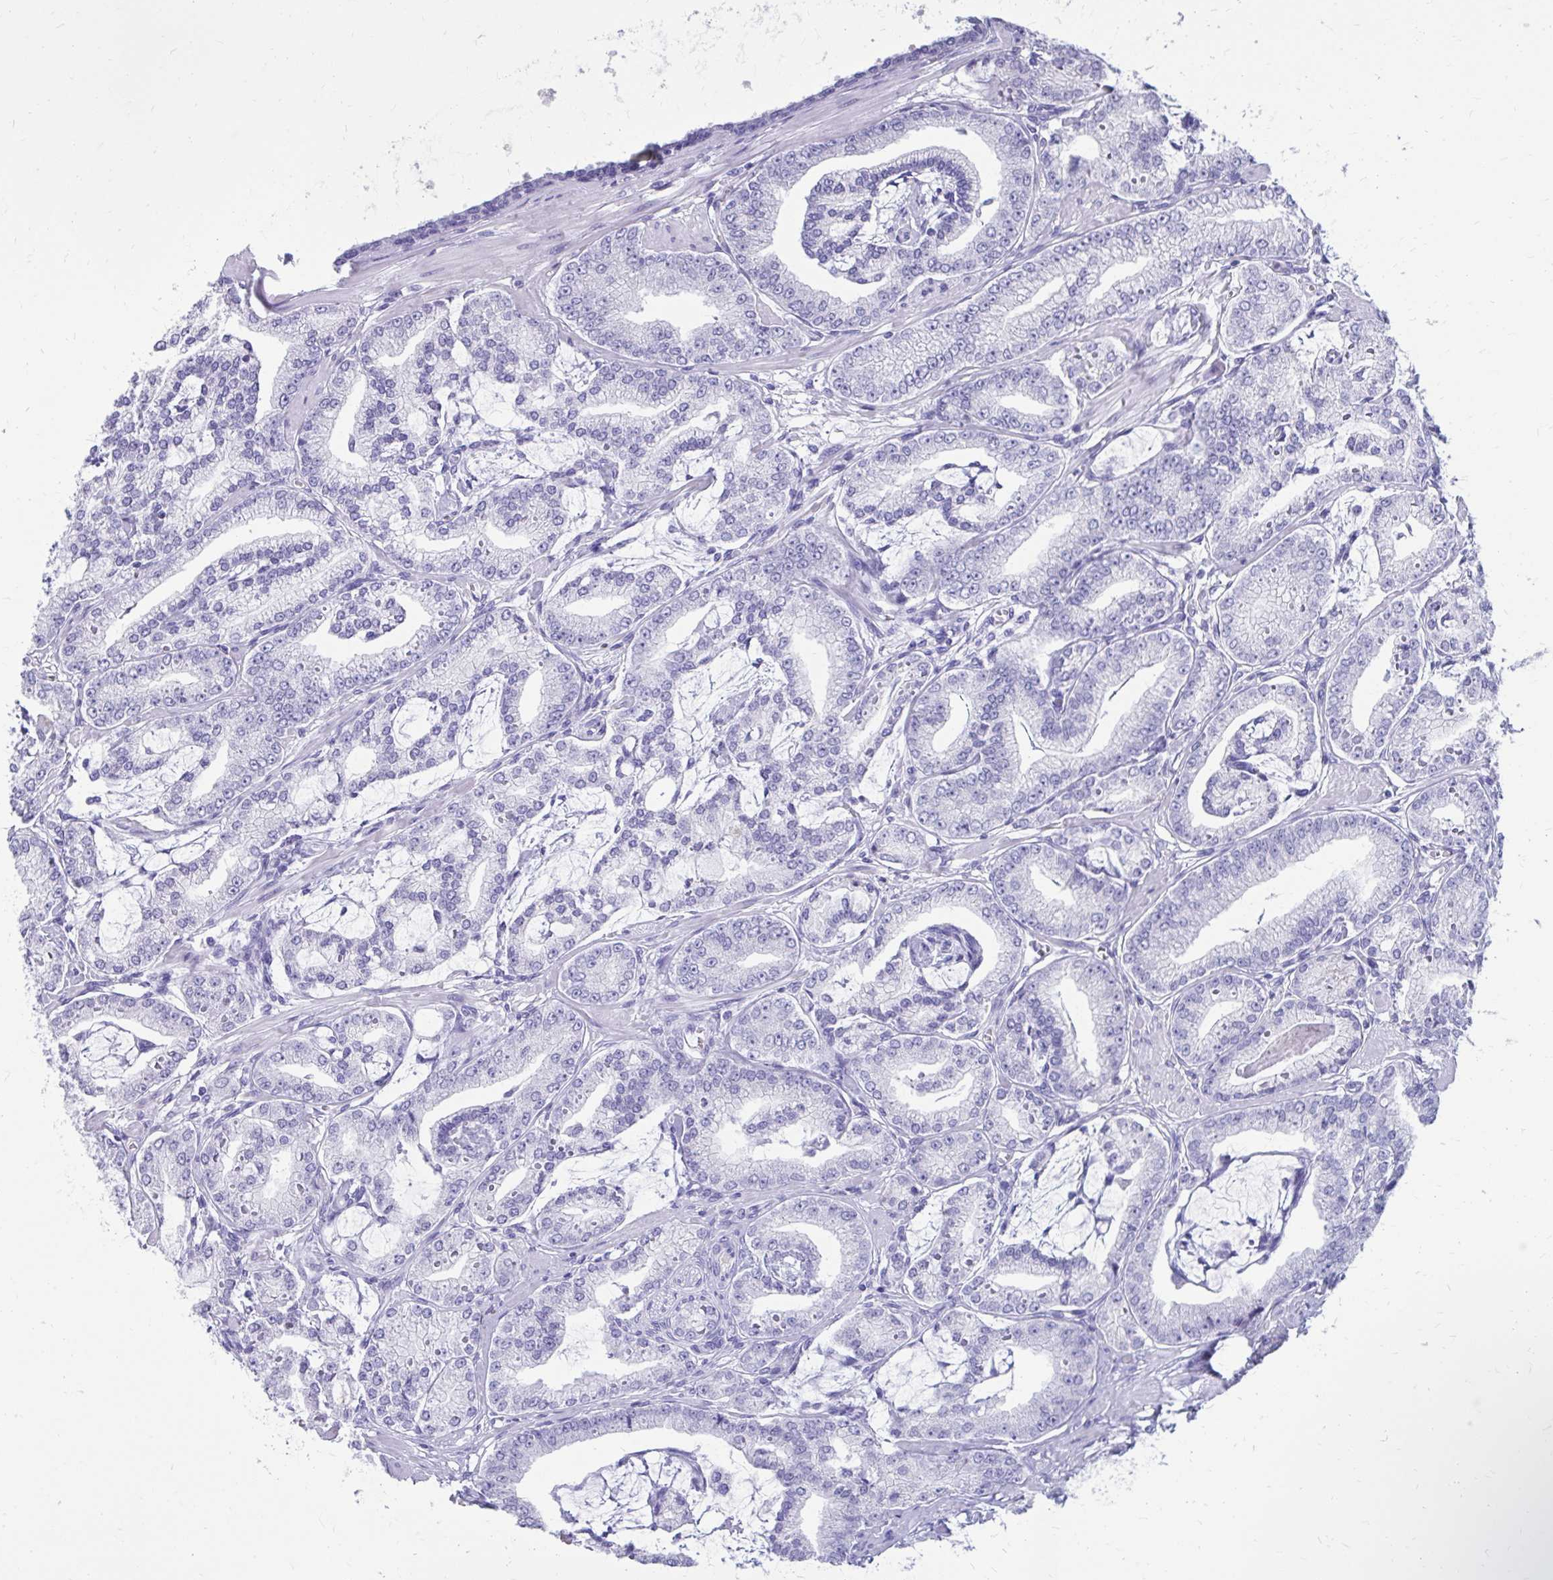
{"staining": {"intensity": "negative", "quantity": "none", "location": "none"}, "tissue": "prostate cancer", "cell_type": "Tumor cells", "image_type": "cancer", "snomed": [{"axis": "morphology", "description": "Adenocarcinoma, High grade"}, {"axis": "topography", "description": "Prostate"}], "caption": "Tumor cells are negative for protein expression in human prostate cancer.", "gene": "SATL1", "patient": {"sex": "male", "age": 71}}